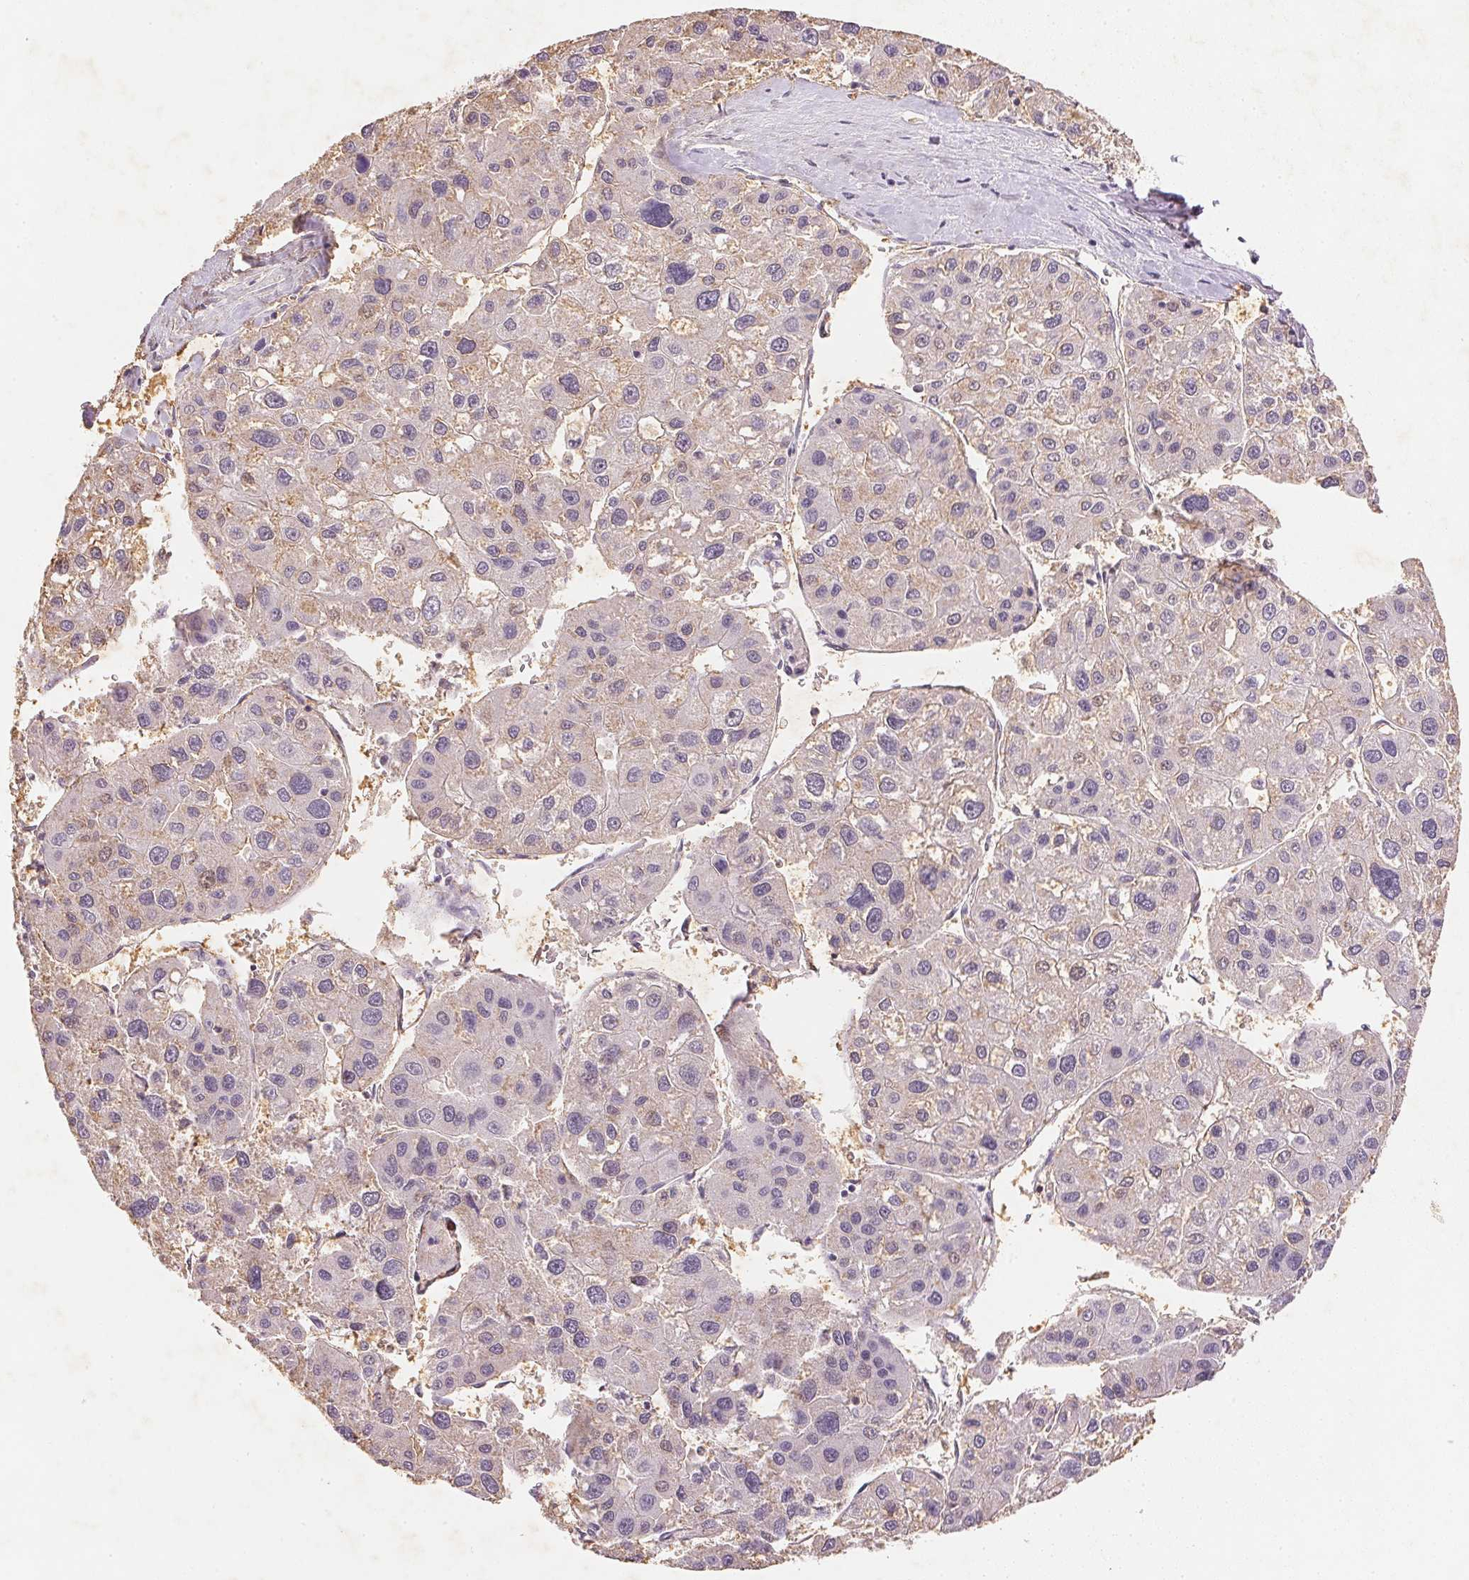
{"staining": {"intensity": "weak", "quantity": "<25%", "location": "cytoplasmic/membranous"}, "tissue": "liver cancer", "cell_type": "Tumor cells", "image_type": "cancer", "snomed": [{"axis": "morphology", "description": "Carcinoma, Hepatocellular, NOS"}, {"axis": "topography", "description": "Liver"}], "caption": "IHC photomicrograph of neoplastic tissue: liver hepatocellular carcinoma stained with DAB reveals no significant protein positivity in tumor cells.", "gene": "SMTN", "patient": {"sex": "male", "age": 73}}